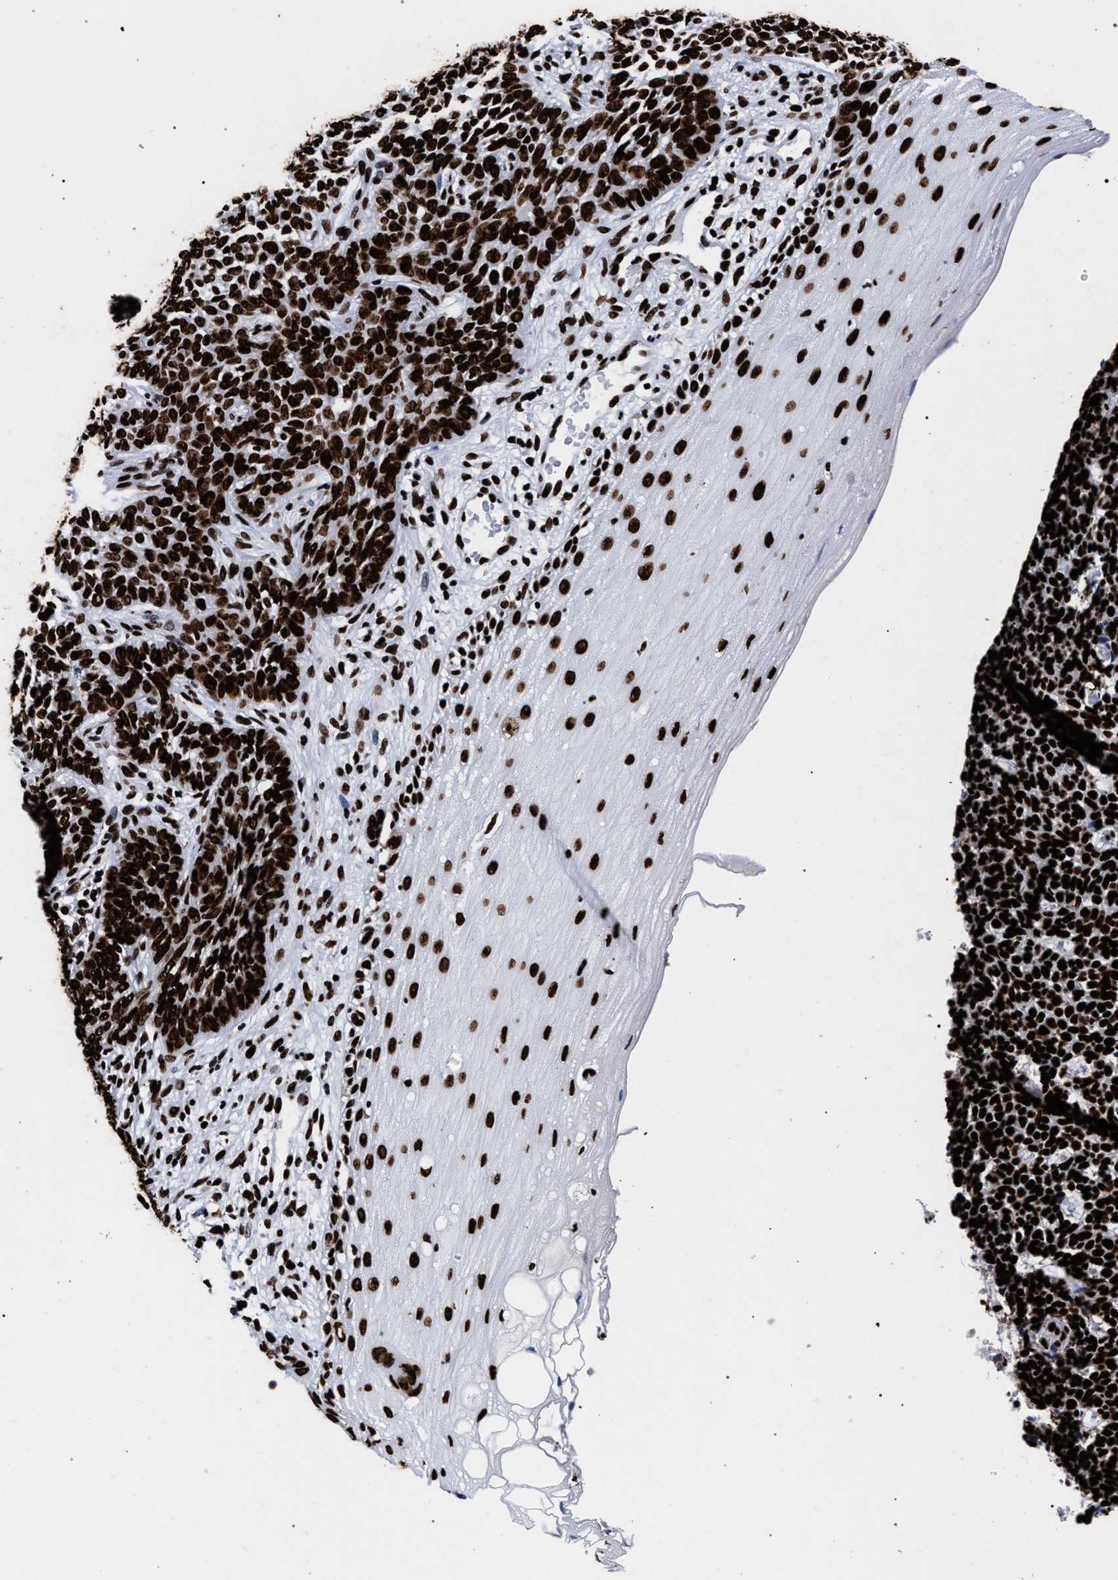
{"staining": {"intensity": "strong", "quantity": ">75%", "location": "nuclear"}, "tissue": "skin cancer", "cell_type": "Tumor cells", "image_type": "cancer", "snomed": [{"axis": "morphology", "description": "Basal cell carcinoma"}, {"axis": "topography", "description": "Skin"}], "caption": "An immunohistochemistry (IHC) photomicrograph of neoplastic tissue is shown. Protein staining in brown shows strong nuclear positivity in basal cell carcinoma (skin) within tumor cells. Using DAB (3,3'-diaminobenzidine) (brown) and hematoxylin (blue) stains, captured at high magnification using brightfield microscopy.", "gene": "HNRNPA1", "patient": {"sex": "male", "age": 87}}